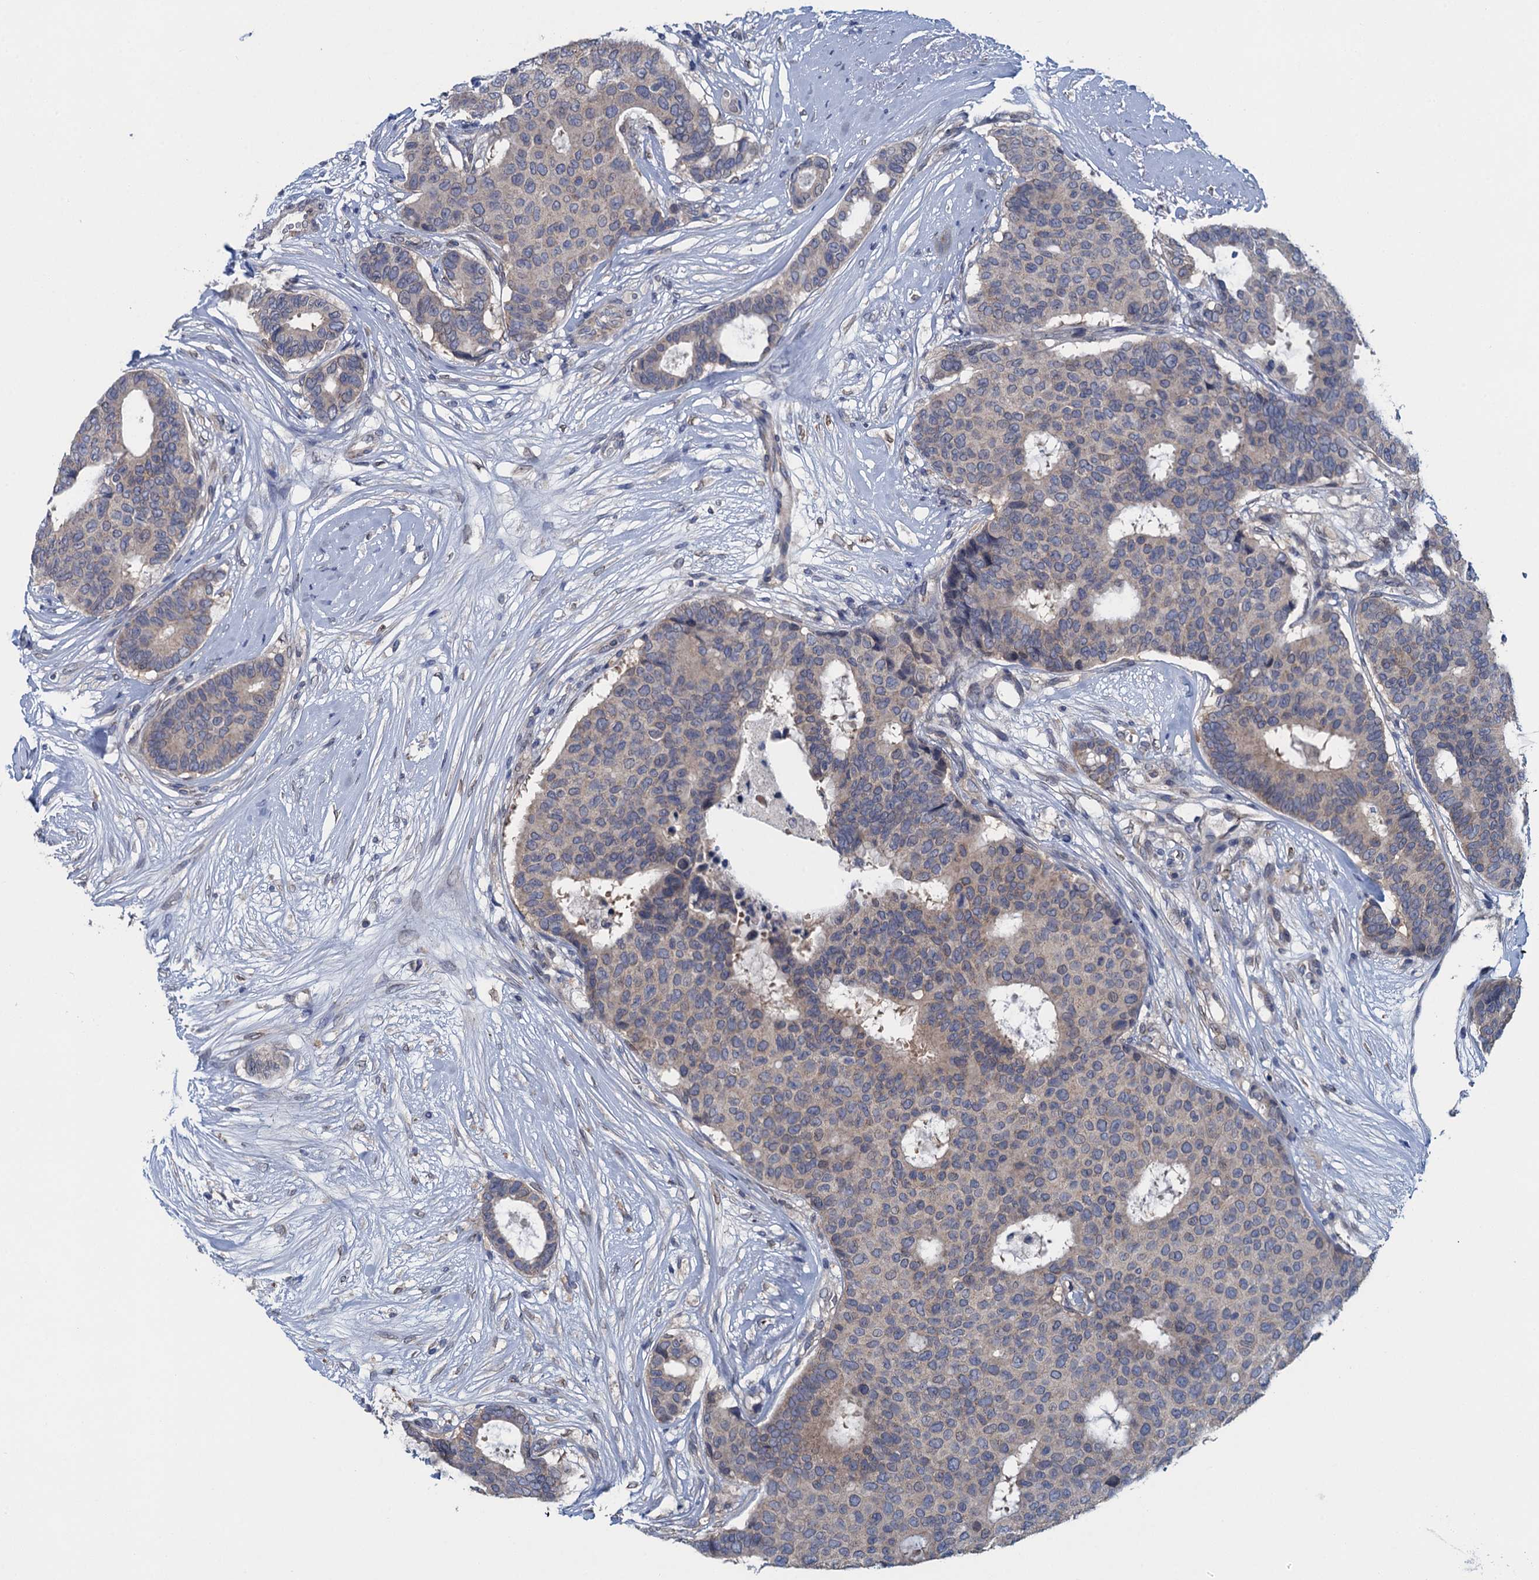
{"staining": {"intensity": "negative", "quantity": "none", "location": "none"}, "tissue": "breast cancer", "cell_type": "Tumor cells", "image_type": "cancer", "snomed": [{"axis": "morphology", "description": "Duct carcinoma"}, {"axis": "topography", "description": "Breast"}], "caption": "A photomicrograph of human breast cancer (intraductal carcinoma) is negative for staining in tumor cells.", "gene": "CTU2", "patient": {"sex": "female", "age": 75}}